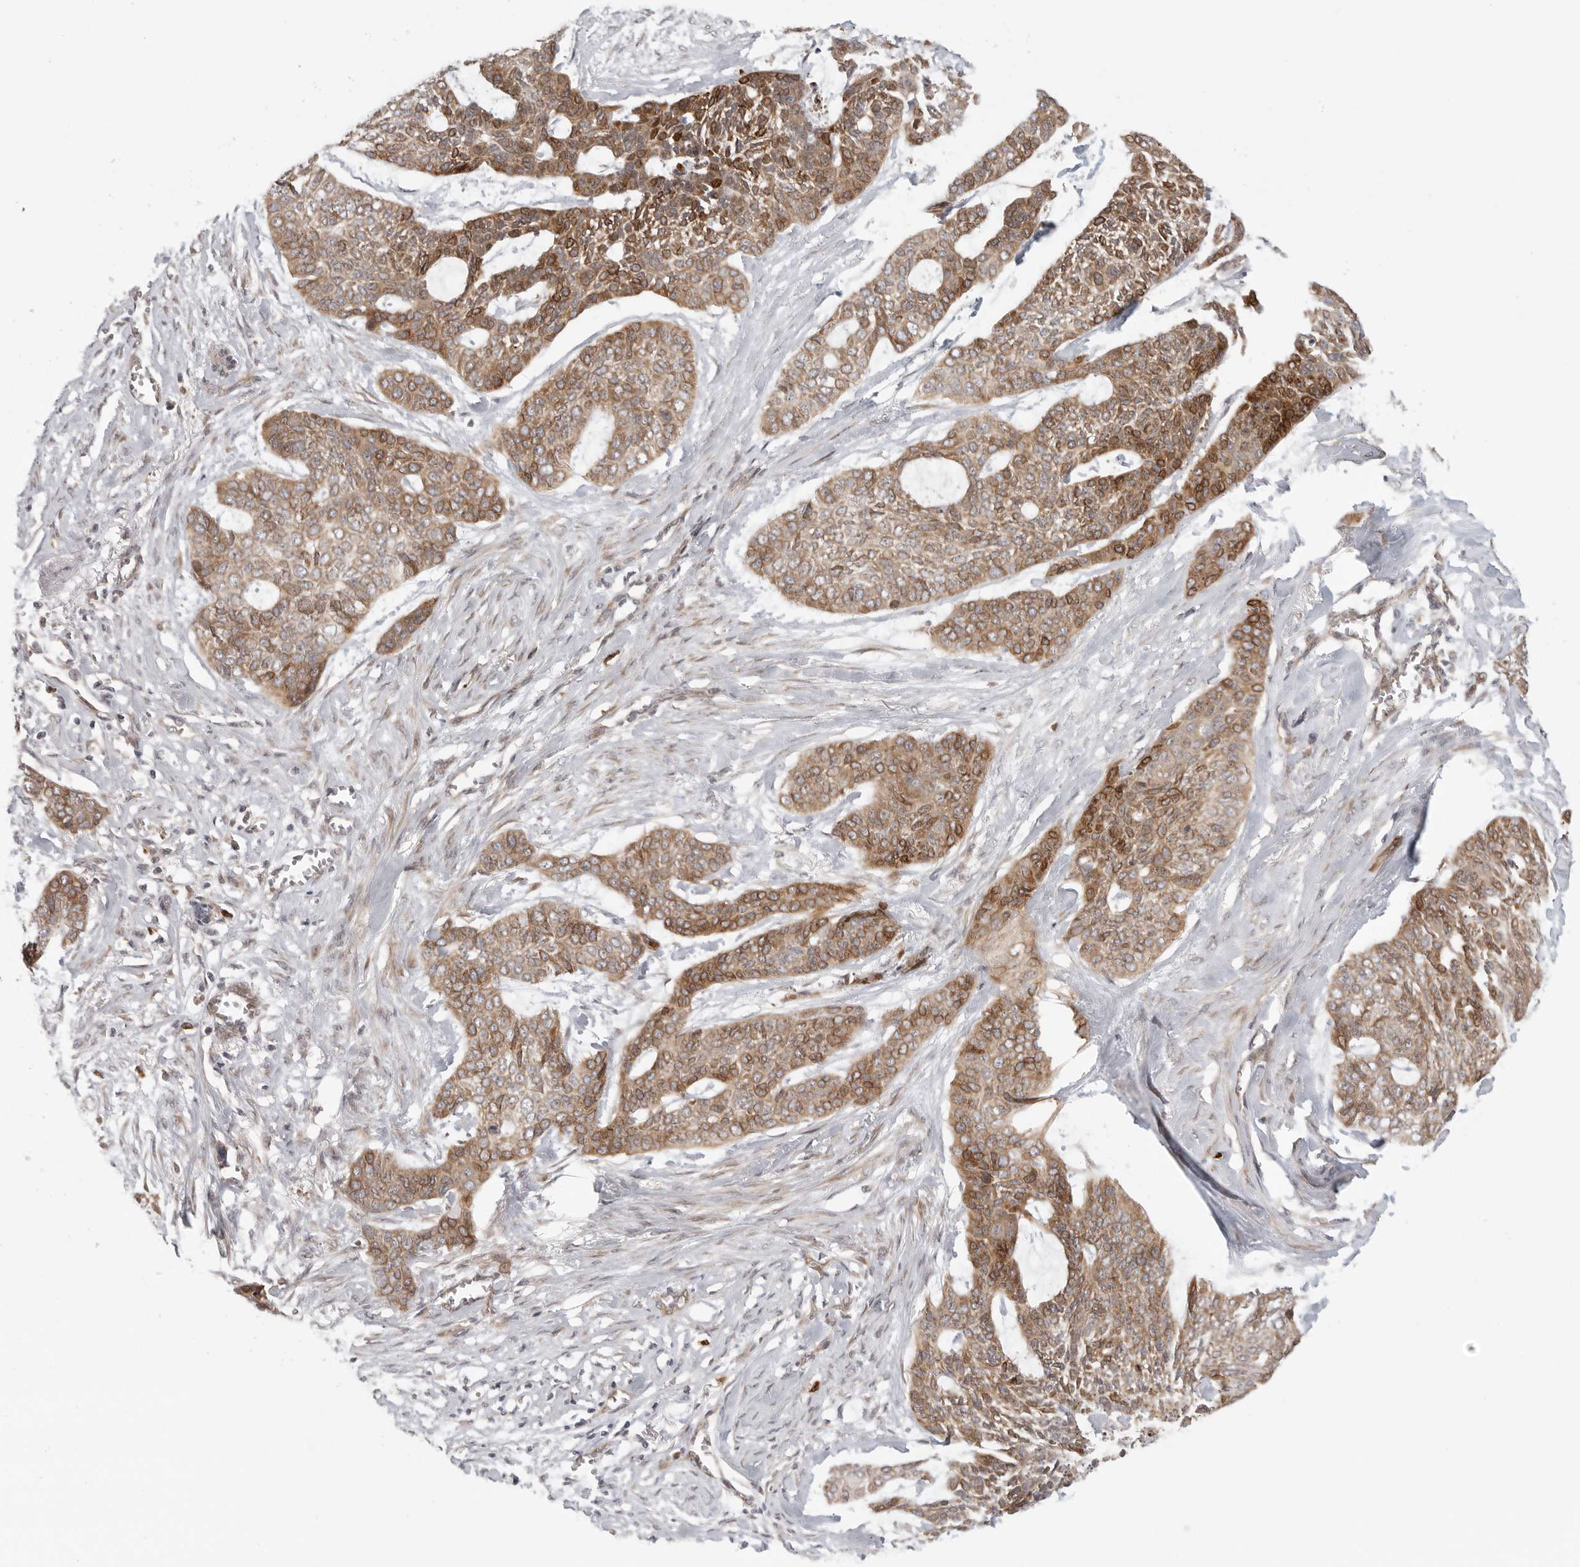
{"staining": {"intensity": "moderate", "quantity": ">75%", "location": "cytoplasmic/membranous"}, "tissue": "skin cancer", "cell_type": "Tumor cells", "image_type": "cancer", "snomed": [{"axis": "morphology", "description": "Basal cell carcinoma"}, {"axis": "topography", "description": "Skin"}], "caption": "This histopathology image exhibits skin basal cell carcinoma stained with immunohistochemistry (IHC) to label a protein in brown. The cytoplasmic/membranous of tumor cells show moderate positivity for the protein. Nuclei are counter-stained blue.", "gene": "CCPG1", "patient": {"sex": "female", "age": 64}}